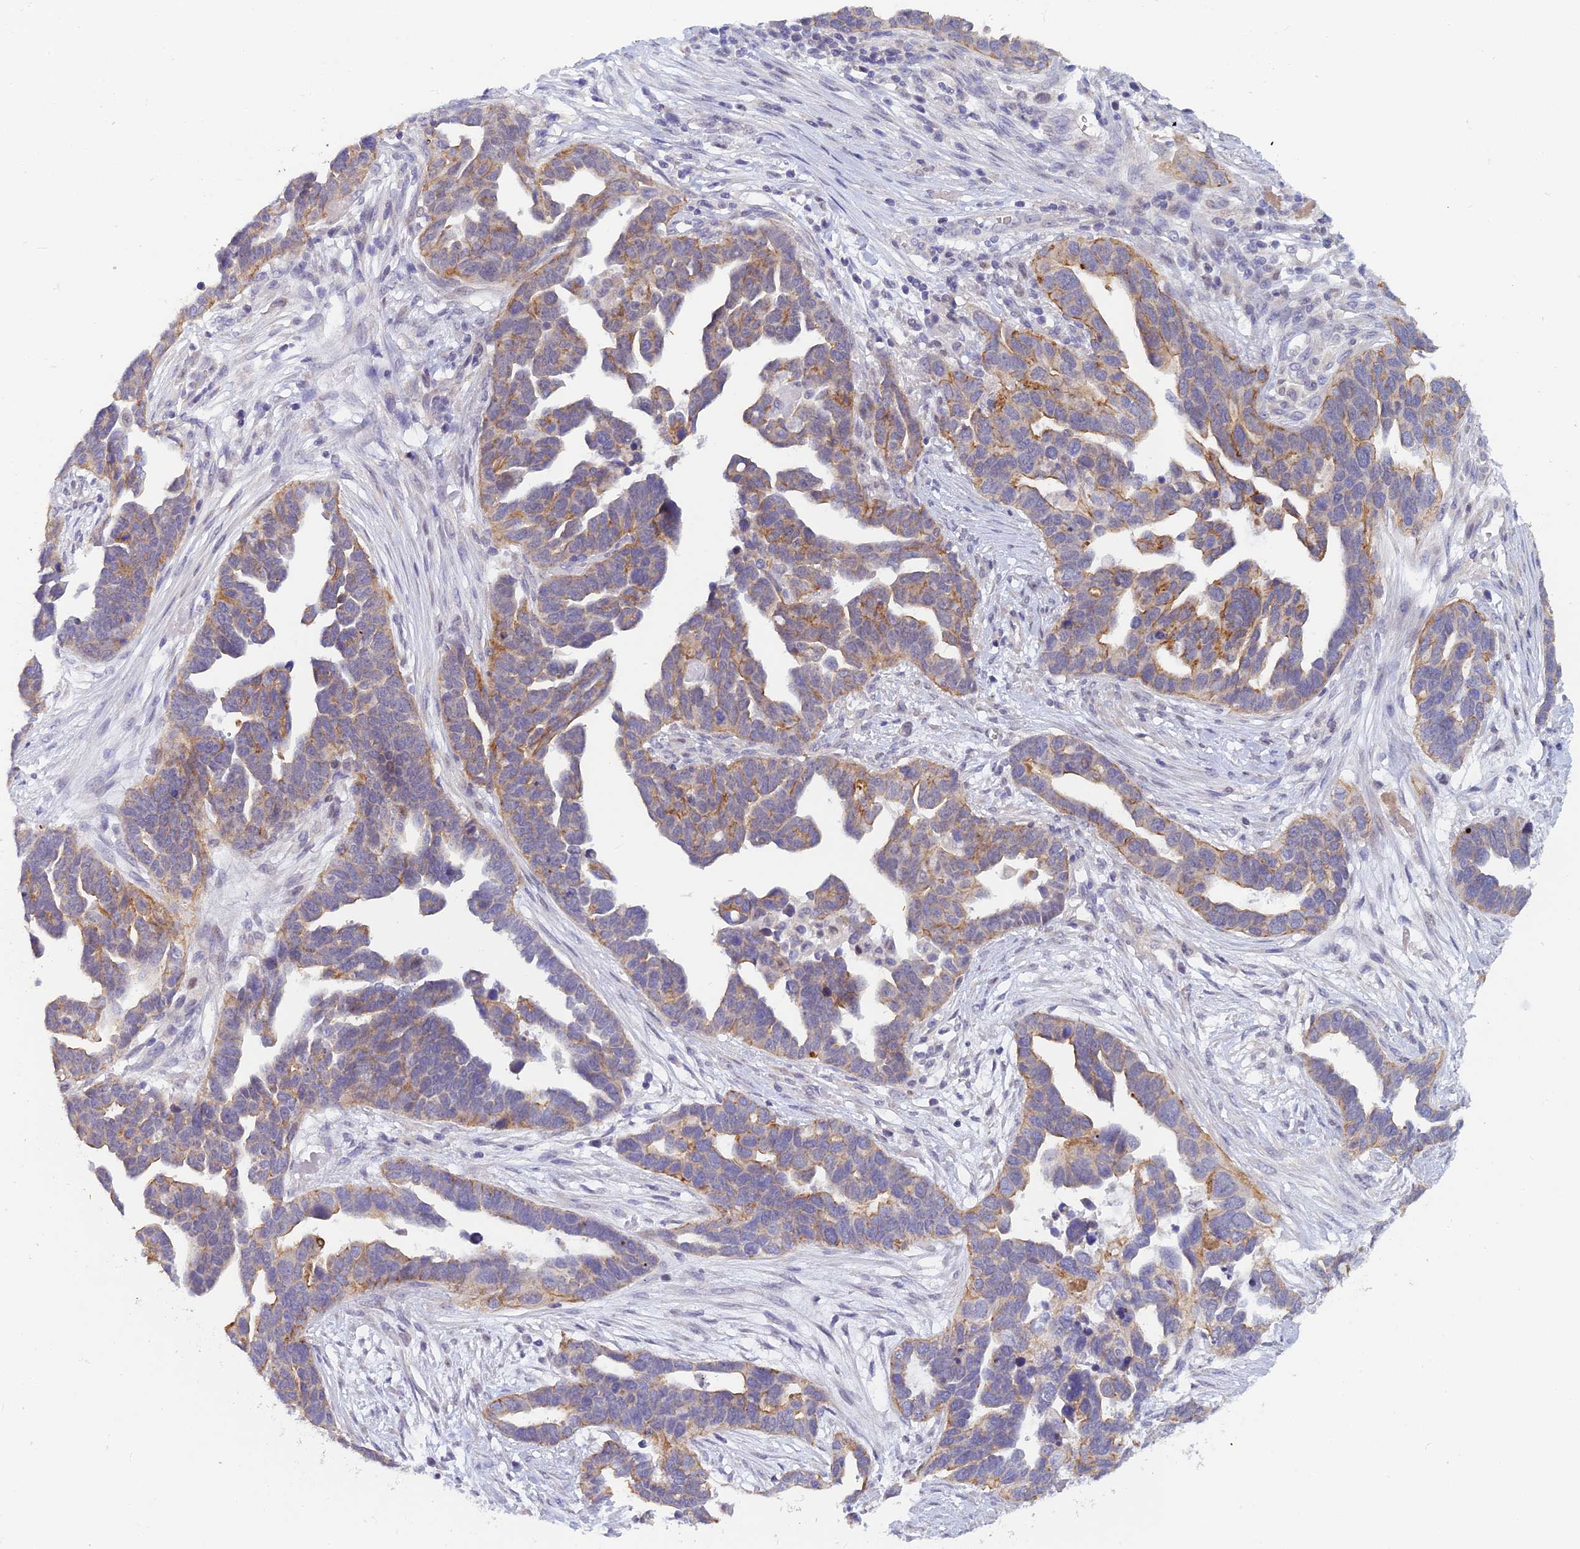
{"staining": {"intensity": "moderate", "quantity": "<25%", "location": "cytoplasmic/membranous"}, "tissue": "ovarian cancer", "cell_type": "Tumor cells", "image_type": "cancer", "snomed": [{"axis": "morphology", "description": "Cystadenocarcinoma, serous, NOS"}, {"axis": "topography", "description": "Ovary"}], "caption": "Moderate cytoplasmic/membranous expression for a protein is seen in about <25% of tumor cells of ovarian serous cystadenocarcinoma using immunohistochemistry (IHC).", "gene": "GIPC1", "patient": {"sex": "female", "age": 54}}